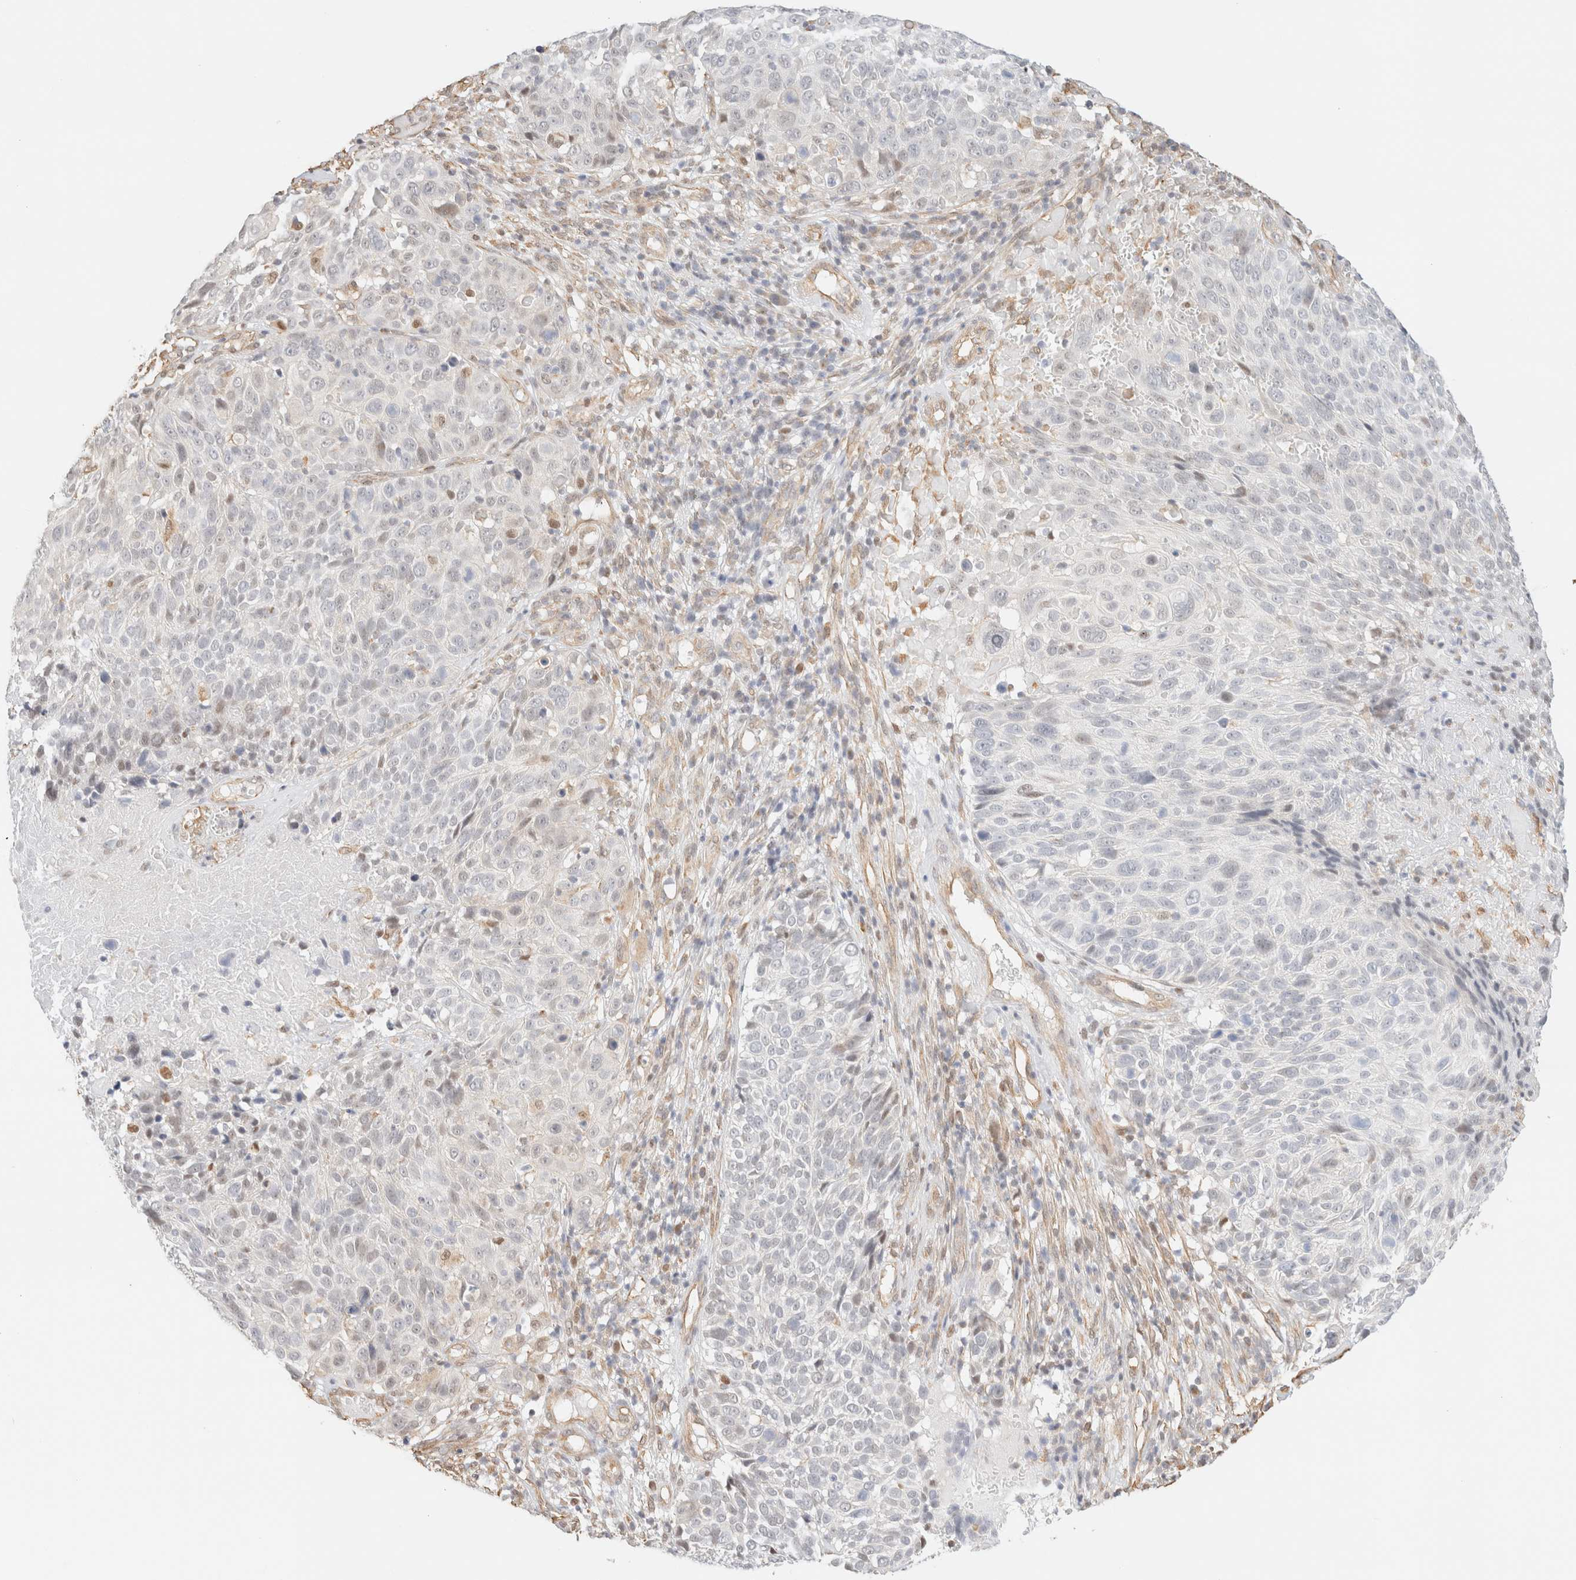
{"staining": {"intensity": "negative", "quantity": "none", "location": "none"}, "tissue": "cervical cancer", "cell_type": "Tumor cells", "image_type": "cancer", "snomed": [{"axis": "morphology", "description": "Squamous cell carcinoma, NOS"}, {"axis": "topography", "description": "Cervix"}], "caption": "Immunohistochemistry image of neoplastic tissue: cervical squamous cell carcinoma stained with DAB (3,3'-diaminobenzidine) shows no significant protein staining in tumor cells.", "gene": "ARID5A", "patient": {"sex": "female", "age": 74}}